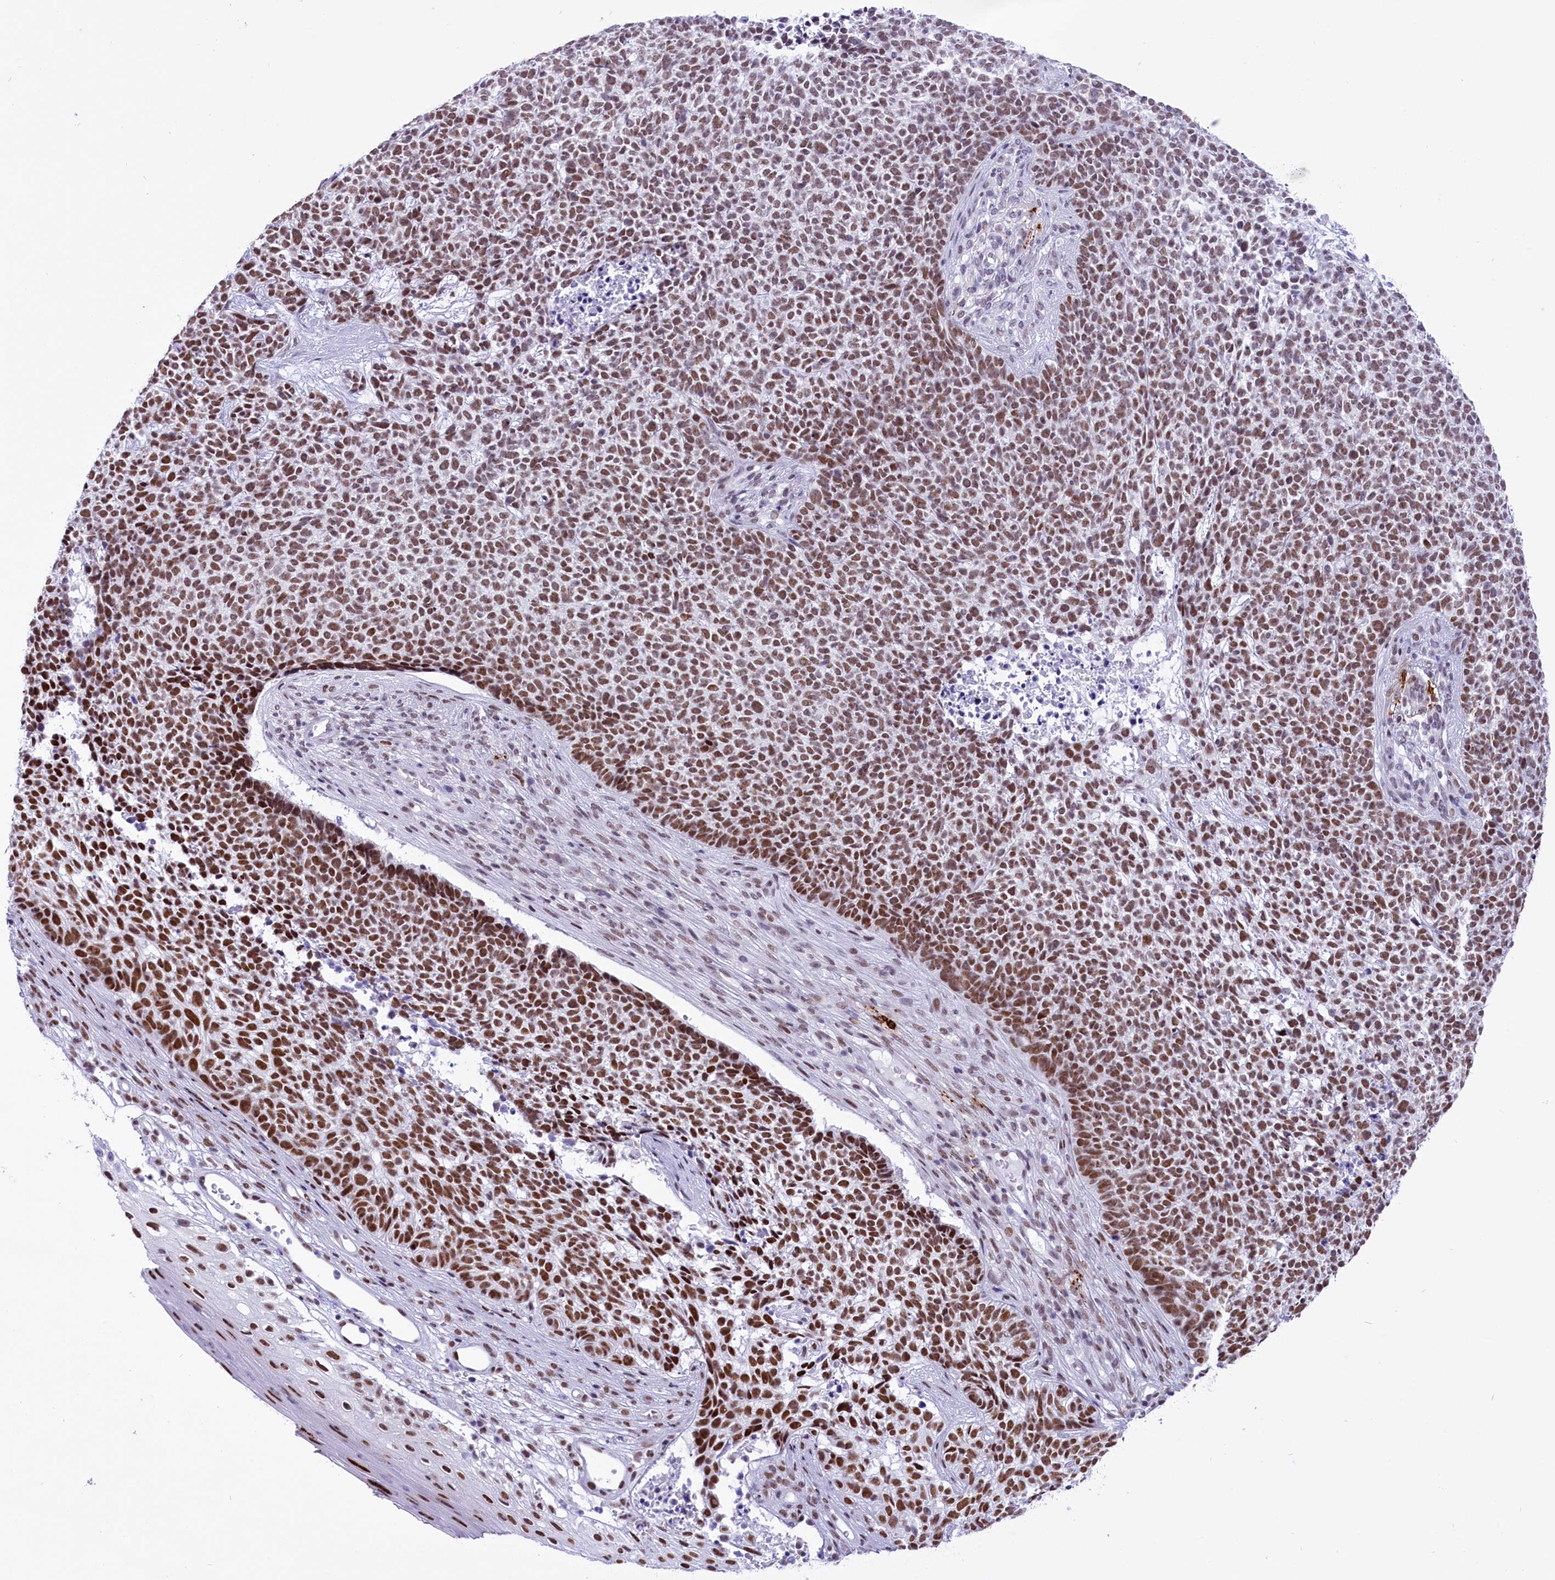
{"staining": {"intensity": "moderate", "quantity": ">75%", "location": "nuclear"}, "tissue": "skin cancer", "cell_type": "Tumor cells", "image_type": "cancer", "snomed": [{"axis": "morphology", "description": "Basal cell carcinoma"}, {"axis": "topography", "description": "Skin"}], "caption": "Immunohistochemistry (IHC) micrograph of skin basal cell carcinoma stained for a protein (brown), which displays medium levels of moderate nuclear expression in about >75% of tumor cells.", "gene": "RPS6KB1", "patient": {"sex": "female", "age": 84}}